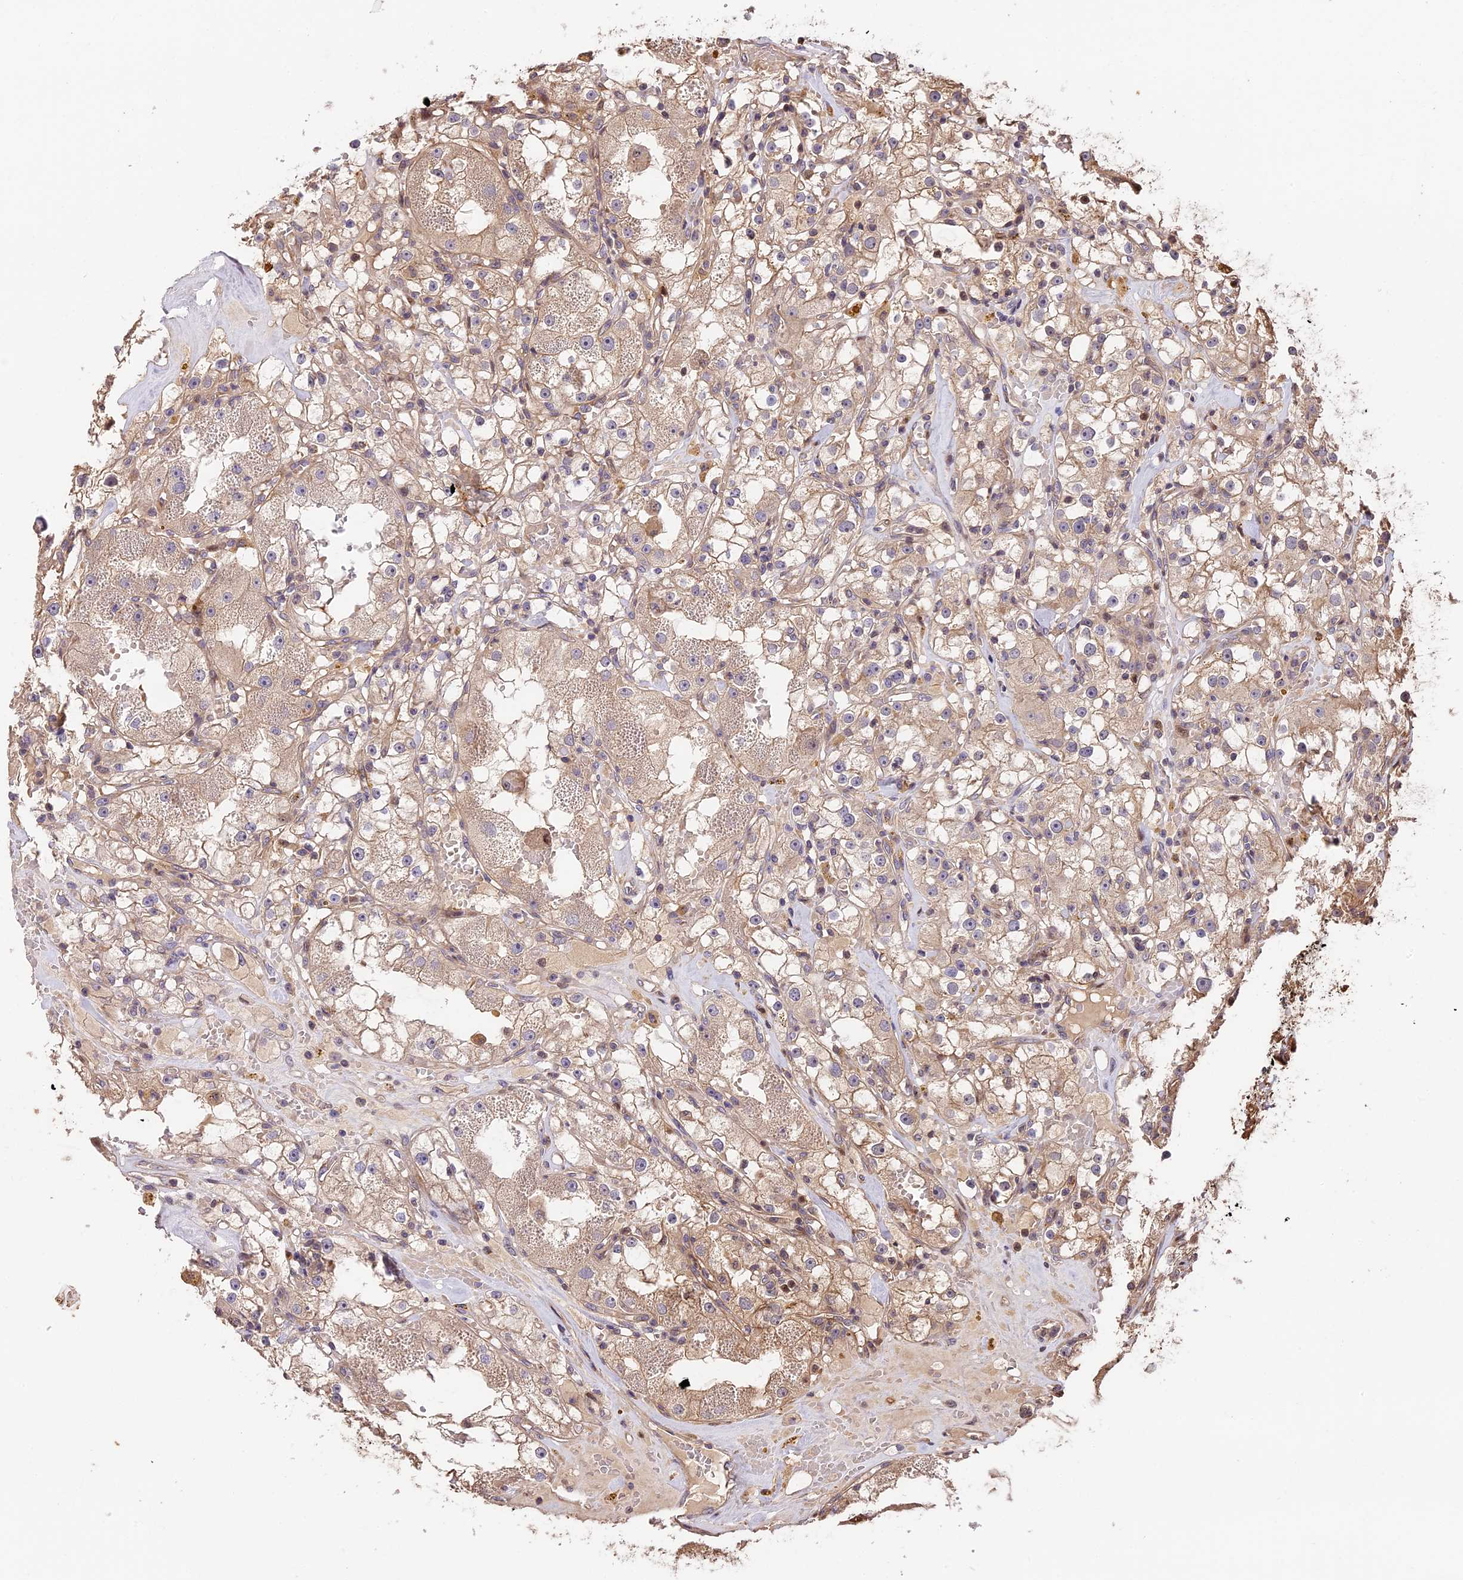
{"staining": {"intensity": "weak", "quantity": ">75%", "location": "cytoplasmic/membranous"}, "tissue": "renal cancer", "cell_type": "Tumor cells", "image_type": "cancer", "snomed": [{"axis": "morphology", "description": "Adenocarcinoma, NOS"}, {"axis": "topography", "description": "Kidney"}], "caption": "Weak cytoplasmic/membranous positivity for a protein is identified in approximately >75% of tumor cells of renal cancer using immunohistochemistry (IHC).", "gene": "PPP1R37", "patient": {"sex": "male", "age": 56}}